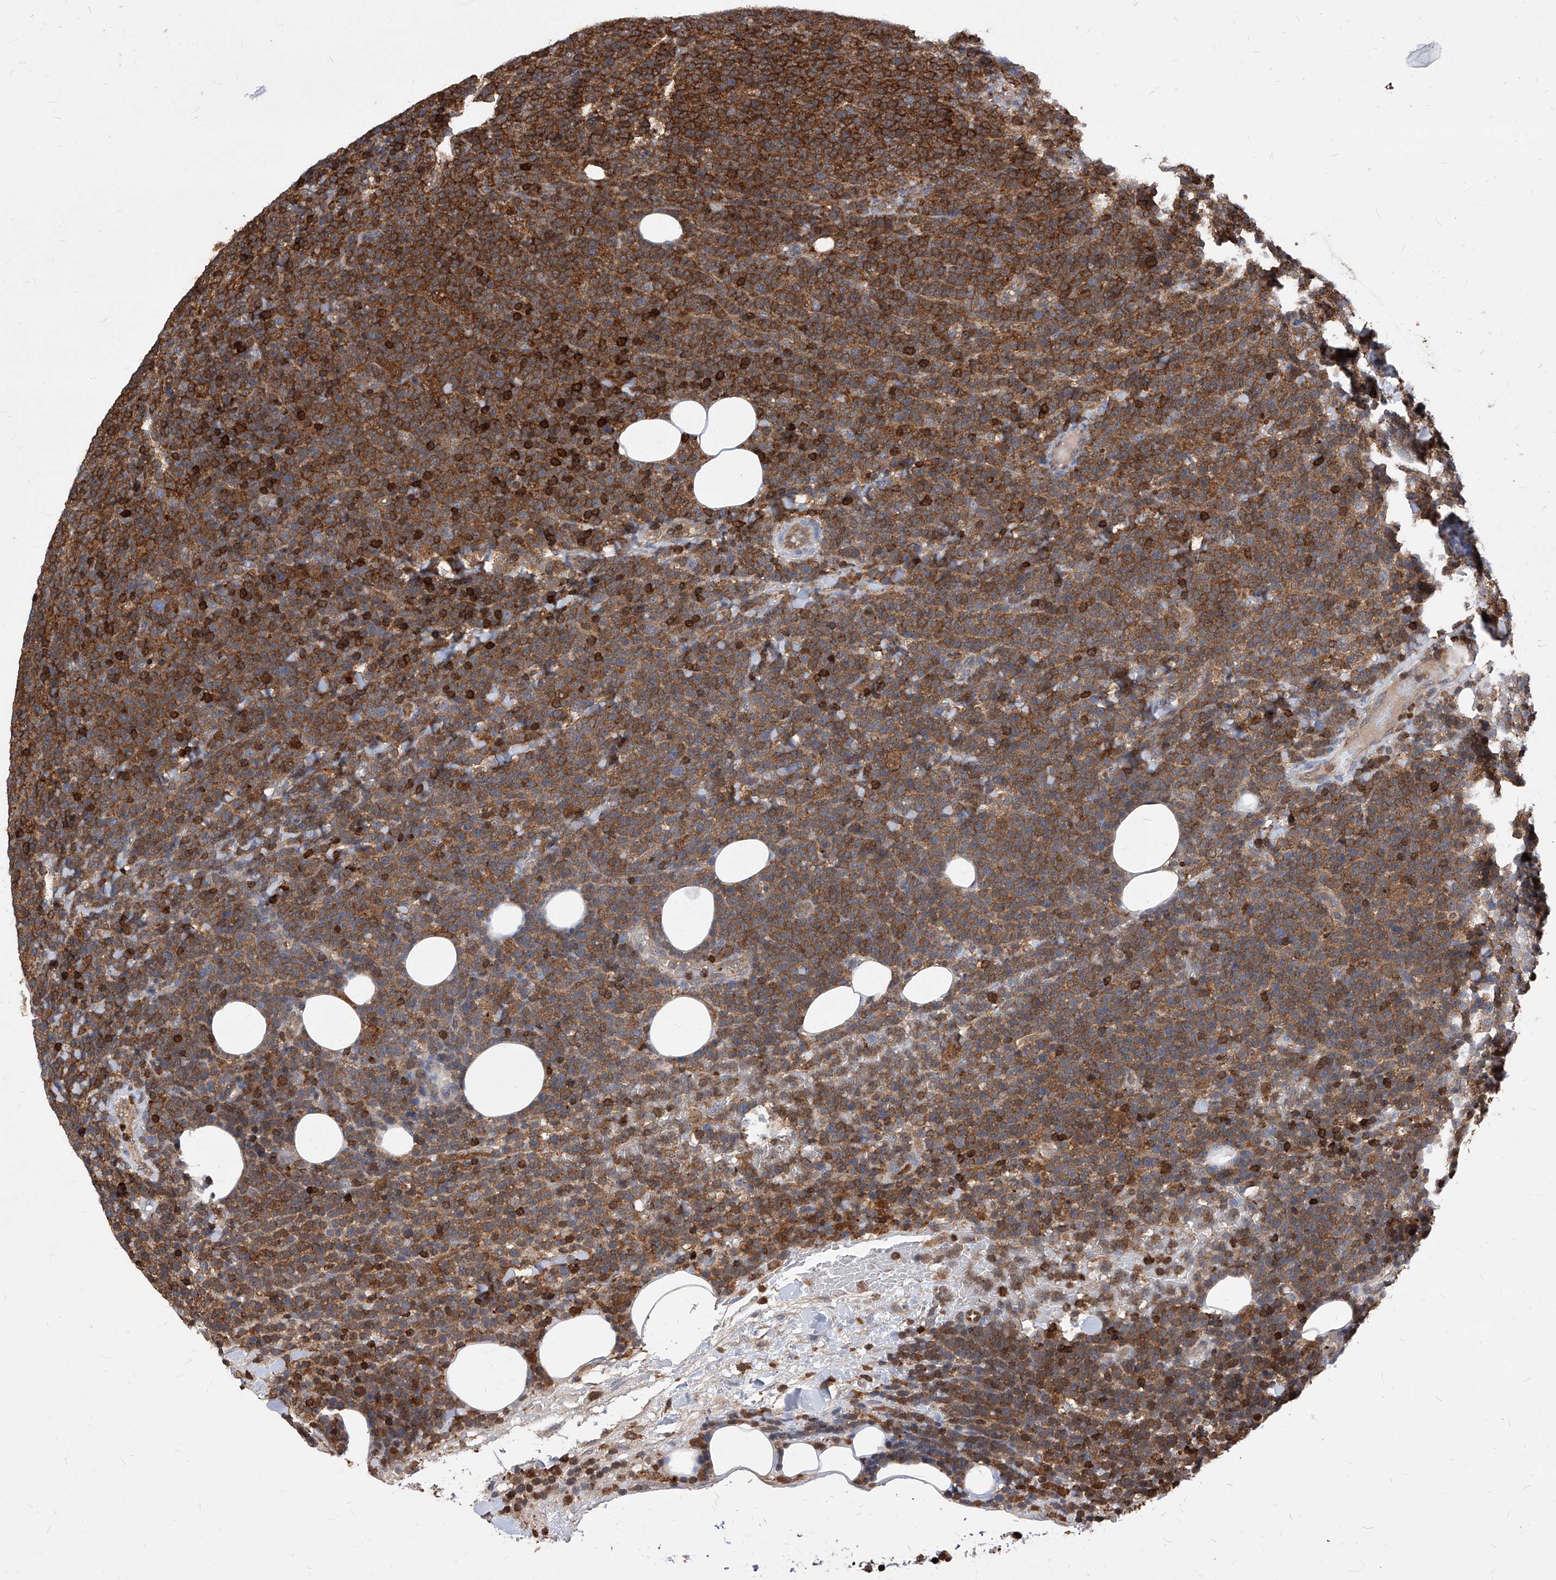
{"staining": {"intensity": "strong", "quantity": ">75%", "location": "cytoplasmic/membranous,nuclear"}, "tissue": "lymphoma", "cell_type": "Tumor cells", "image_type": "cancer", "snomed": [{"axis": "morphology", "description": "Malignant lymphoma, non-Hodgkin's type, High grade"}, {"axis": "topography", "description": "Lymph node"}], "caption": "Tumor cells demonstrate strong cytoplasmic/membranous and nuclear positivity in approximately >75% of cells in high-grade malignant lymphoma, non-Hodgkin's type. The protein is stained brown, and the nuclei are stained in blue (DAB (3,3'-diaminobenzidine) IHC with brightfield microscopy, high magnification).", "gene": "ABRACL", "patient": {"sex": "male", "age": 61}}